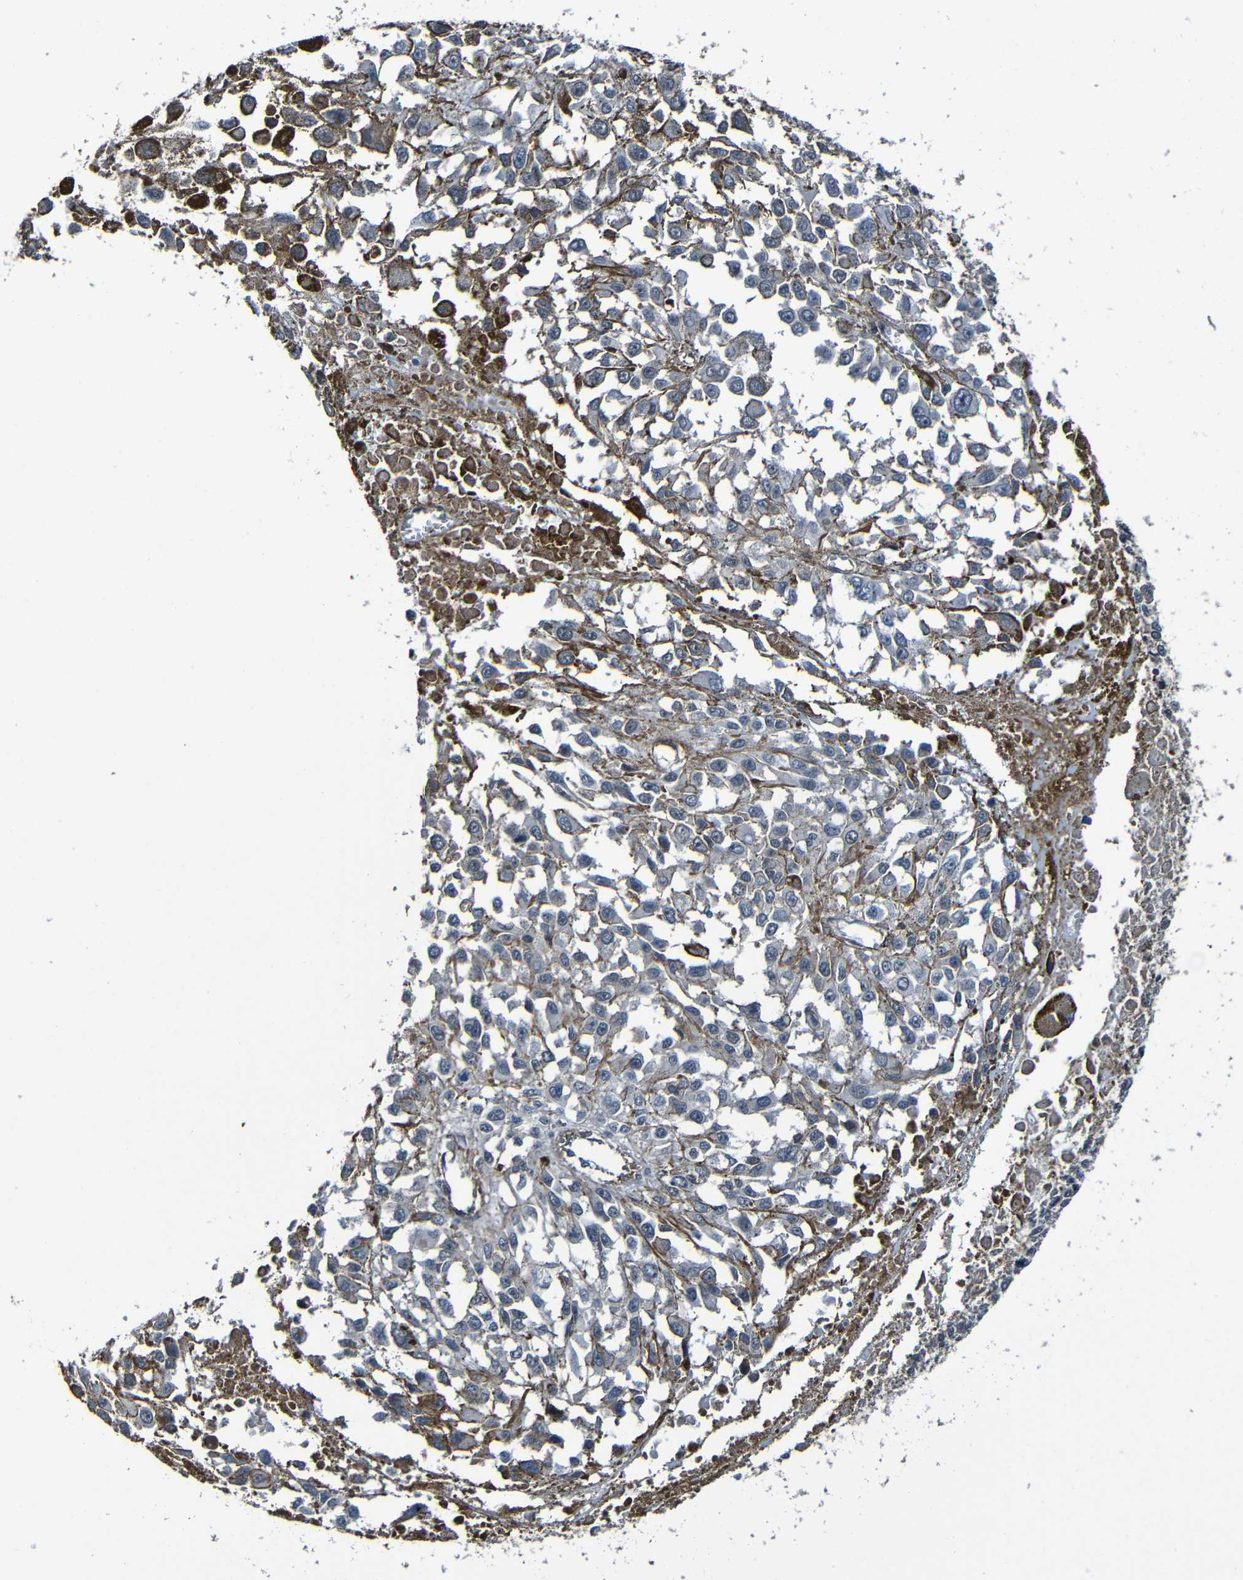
{"staining": {"intensity": "moderate", "quantity": "<25%", "location": "cytoplasmic/membranous"}, "tissue": "melanoma", "cell_type": "Tumor cells", "image_type": "cancer", "snomed": [{"axis": "morphology", "description": "Malignant melanoma, Metastatic site"}, {"axis": "topography", "description": "Lymph node"}], "caption": "Immunohistochemical staining of human malignant melanoma (metastatic site) exhibits low levels of moderate cytoplasmic/membranous expression in approximately <25% of tumor cells.", "gene": "LGR5", "patient": {"sex": "male", "age": 59}}